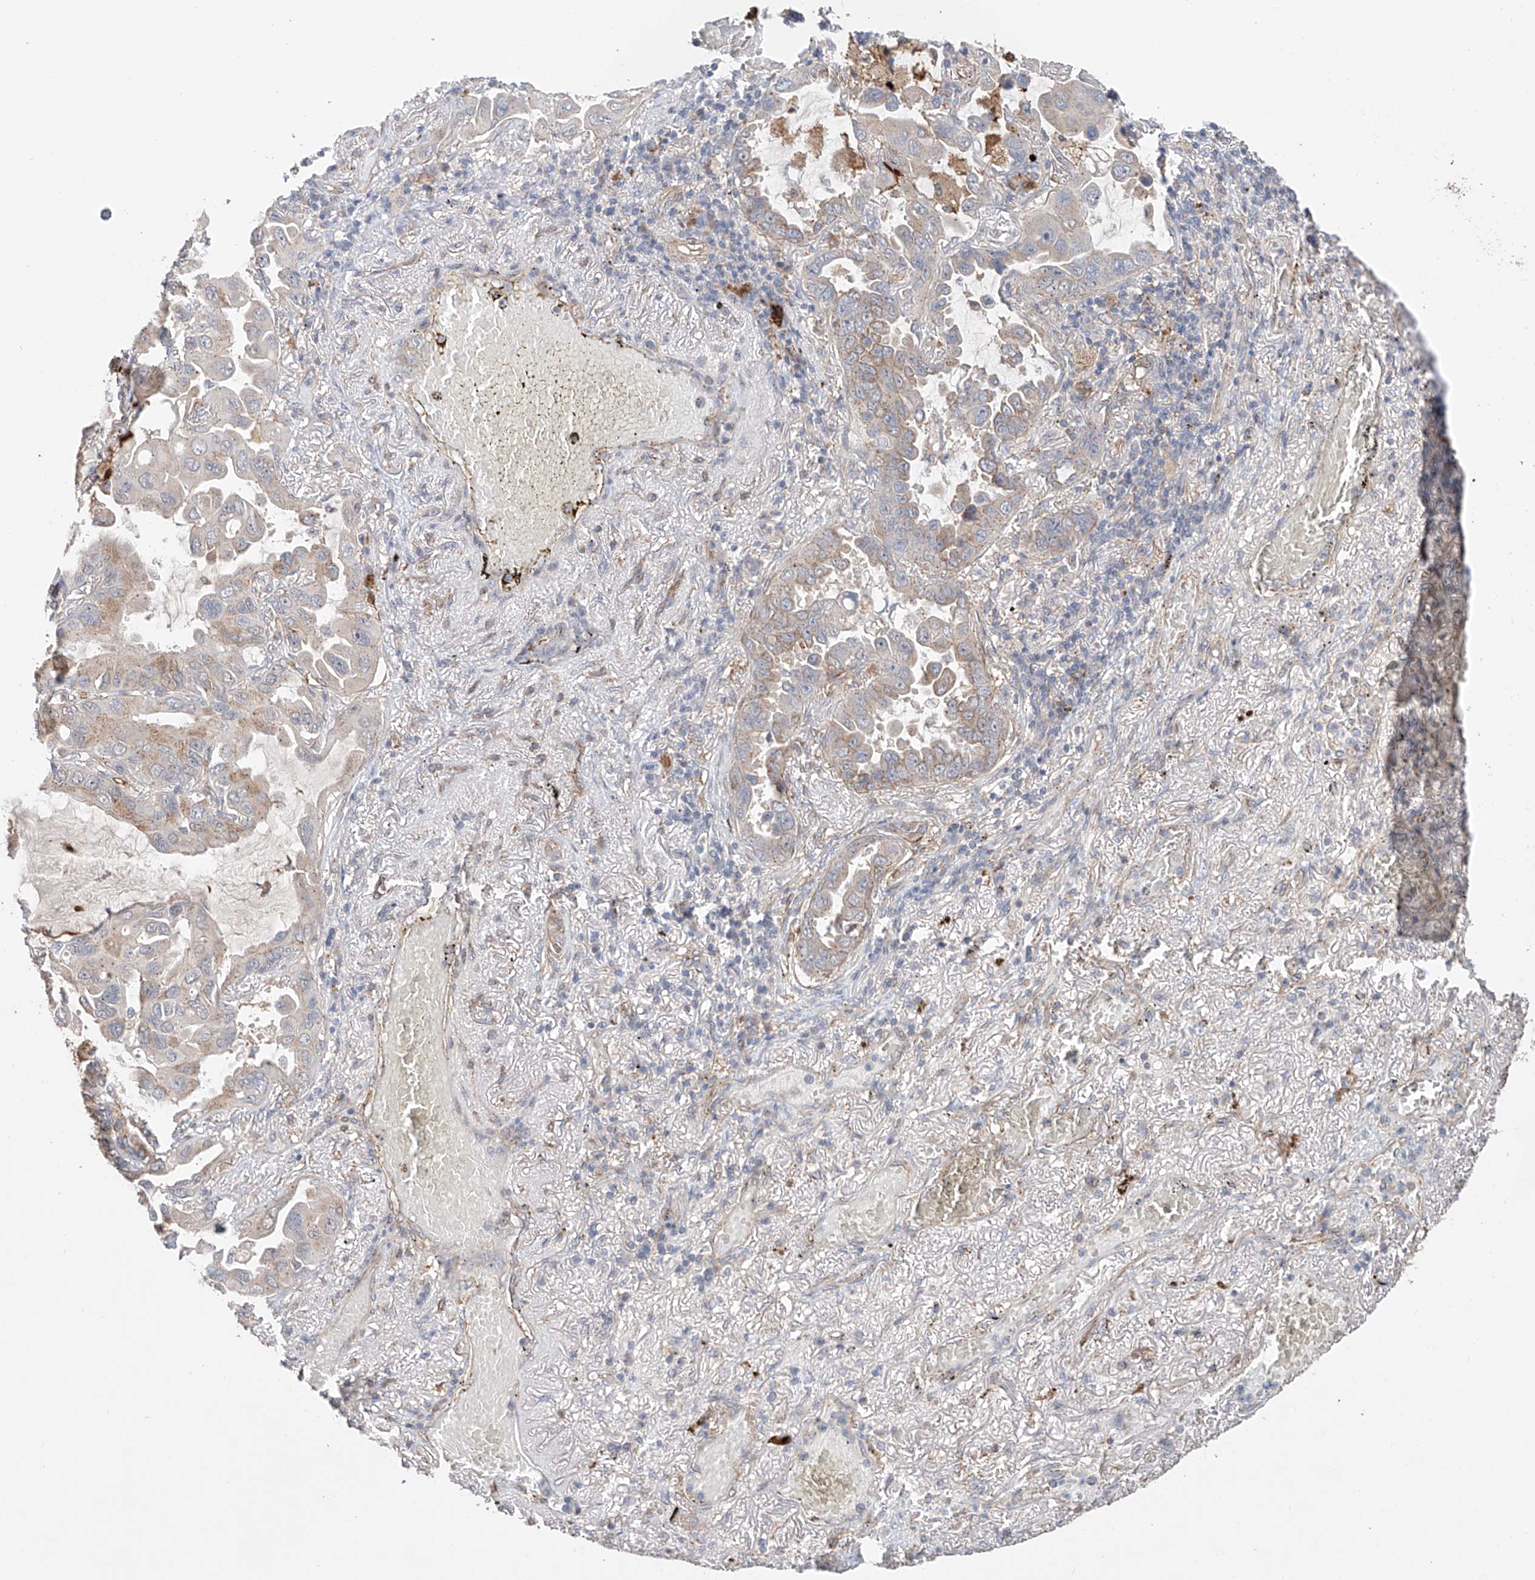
{"staining": {"intensity": "moderate", "quantity": "25%-75%", "location": "cytoplasmic/membranous"}, "tissue": "lung cancer", "cell_type": "Tumor cells", "image_type": "cancer", "snomed": [{"axis": "morphology", "description": "Adenocarcinoma, NOS"}, {"axis": "topography", "description": "Lung"}], "caption": "Human adenocarcinoma (lung) stained with a protein marker shows moderate staining in tumor cells.", "gene": "MOSPD1", "patient": {"sex": "male", "age": 64}}